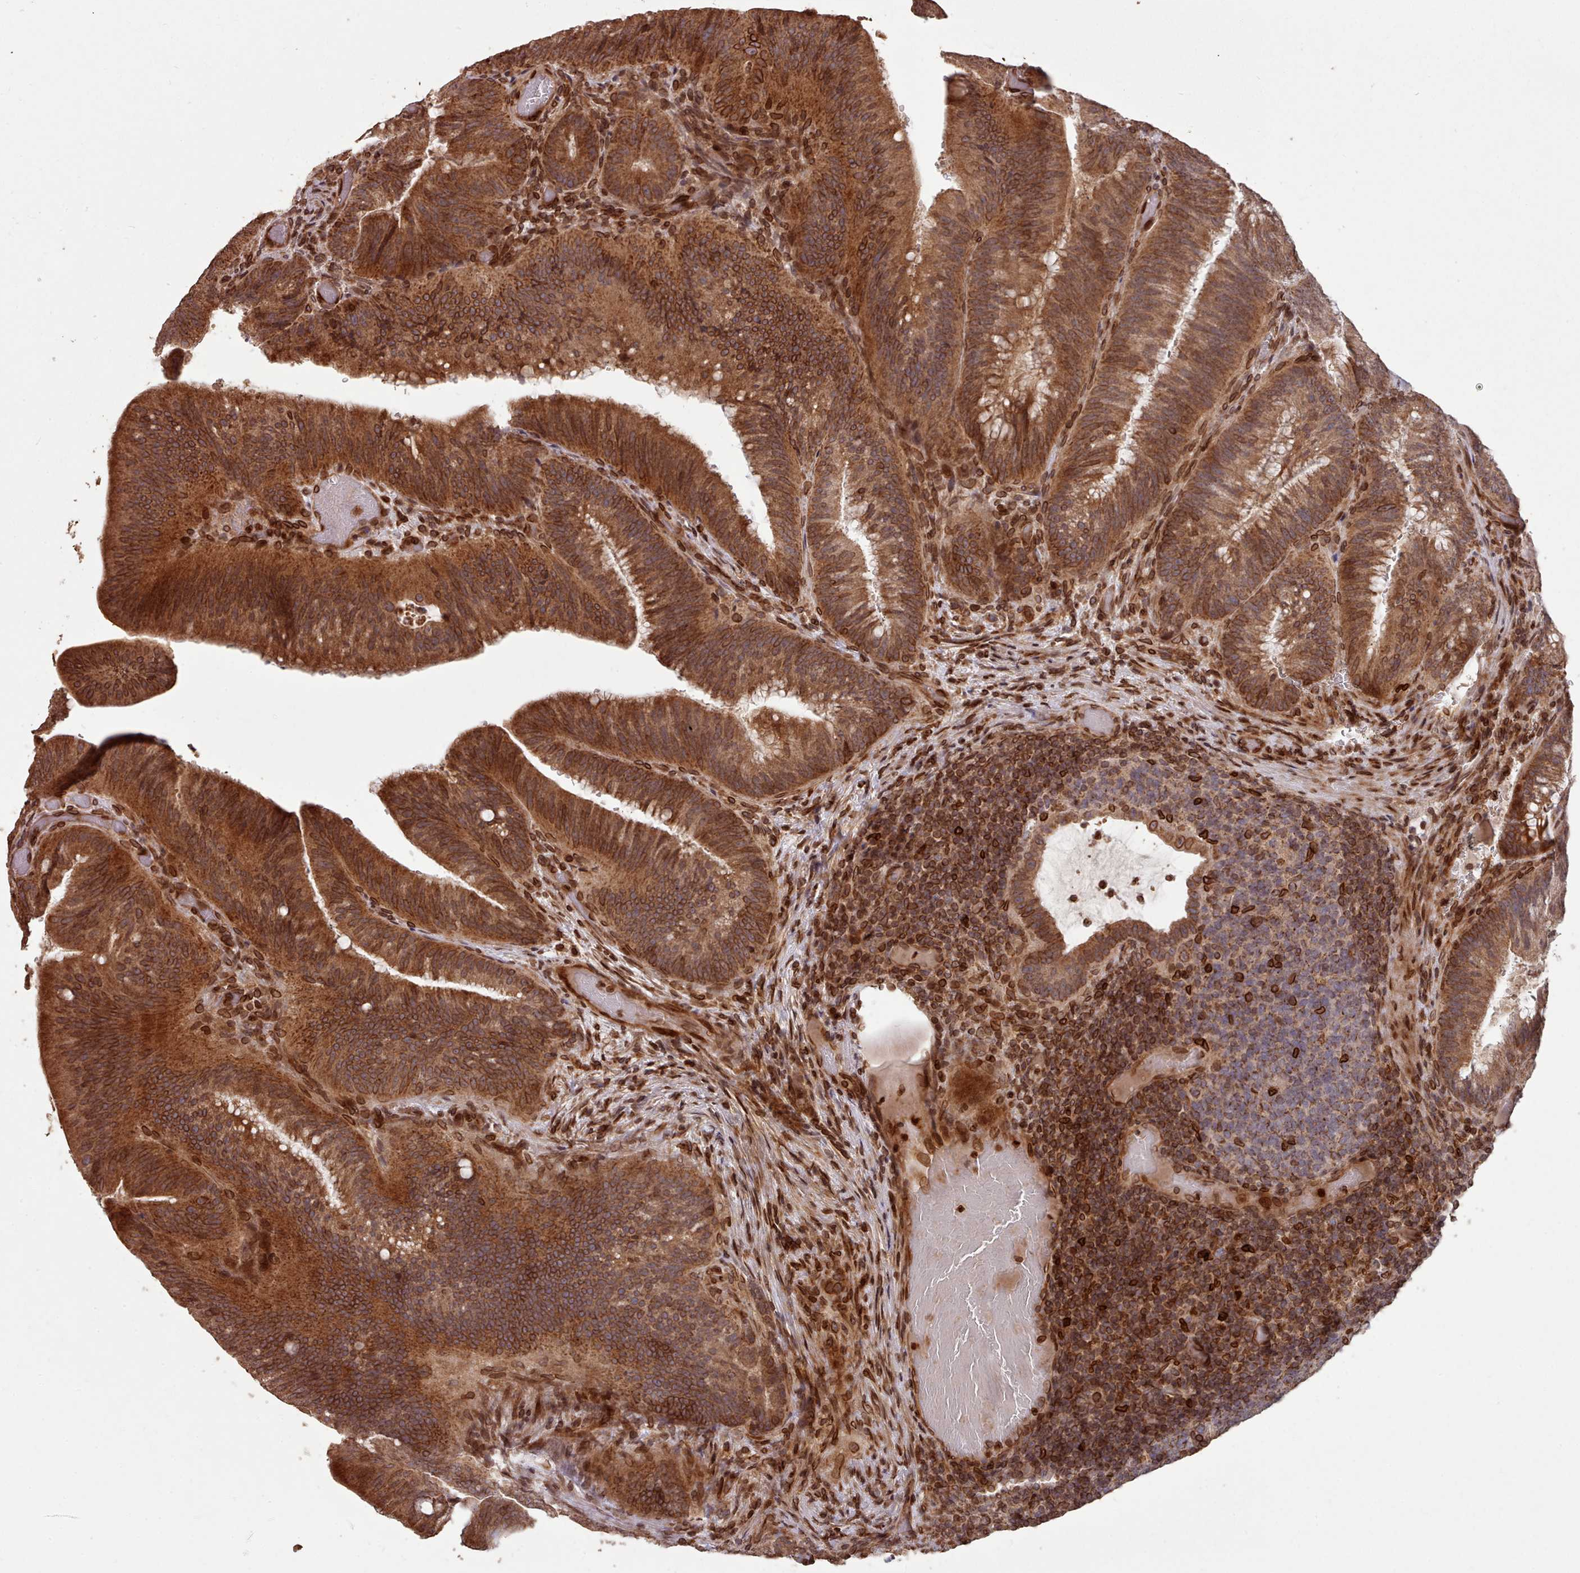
{"staining": {"intensity": "moderate", "quantity": ">75%", "location": "cytoplasmic/membranous,nuclear"}, "tissue": "colorectal cancer", "cell_type": "Tumor cells", "image_type": "cancer", "snomed": [{"axis": "morphology", "description": "Adenocarcinoma, NOS"}, {"axis": "topography", "description": "Colon"}], "caption": "An immunohistochemistry image of tumor tissue is shown. Protein staining in brown highlights moderate cytoplasmic/membranous and nuclear positivity in colorectal adenocarcinoma within tumor cells. (IHC, brightfield microscopy, high magnification).", "gene": "TOR1AIP1", "patient": {"sex": "female", "age": 43}}